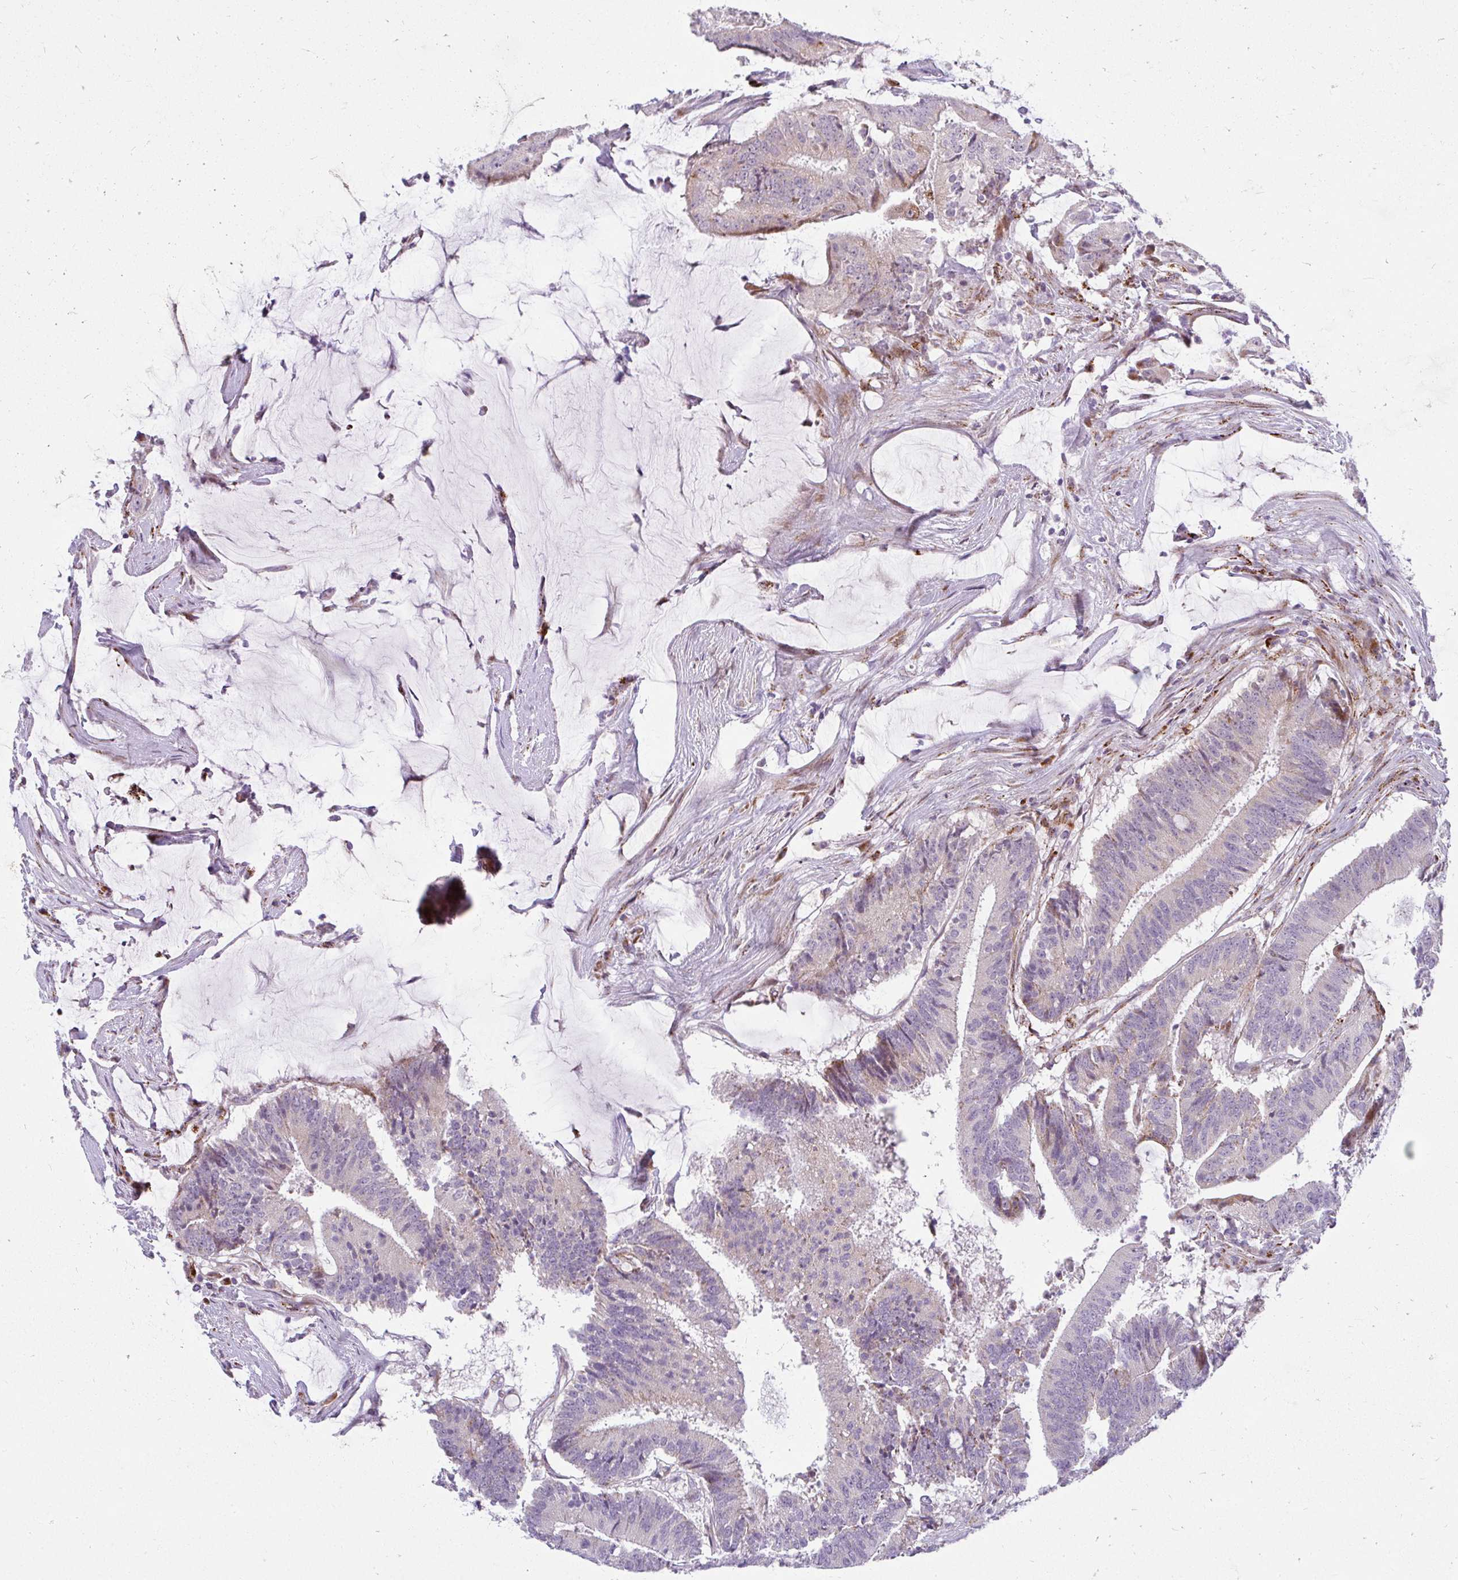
{"staining": {"intensity": "moderate", "quantity": "<25%", "location": "cytoplasmic/membranous"}, "tissue": "colorectal cancer", "cell_type": "Tumor cells", "image_type": "cancer", "snomed": [{"axis": "morphology", "description": "Adenocarcinoma, NOS"}, {"axis": "topography", "description": "Colon"}], "caption": "Protein staining exhibits moderate cytoplasmic/membranous staining in approximately <25% of tumor cells in colorectal cancer (adenocarcinoma).", "gene": "PLA2G5", "patient": {"sex": "female", "age": 43}}